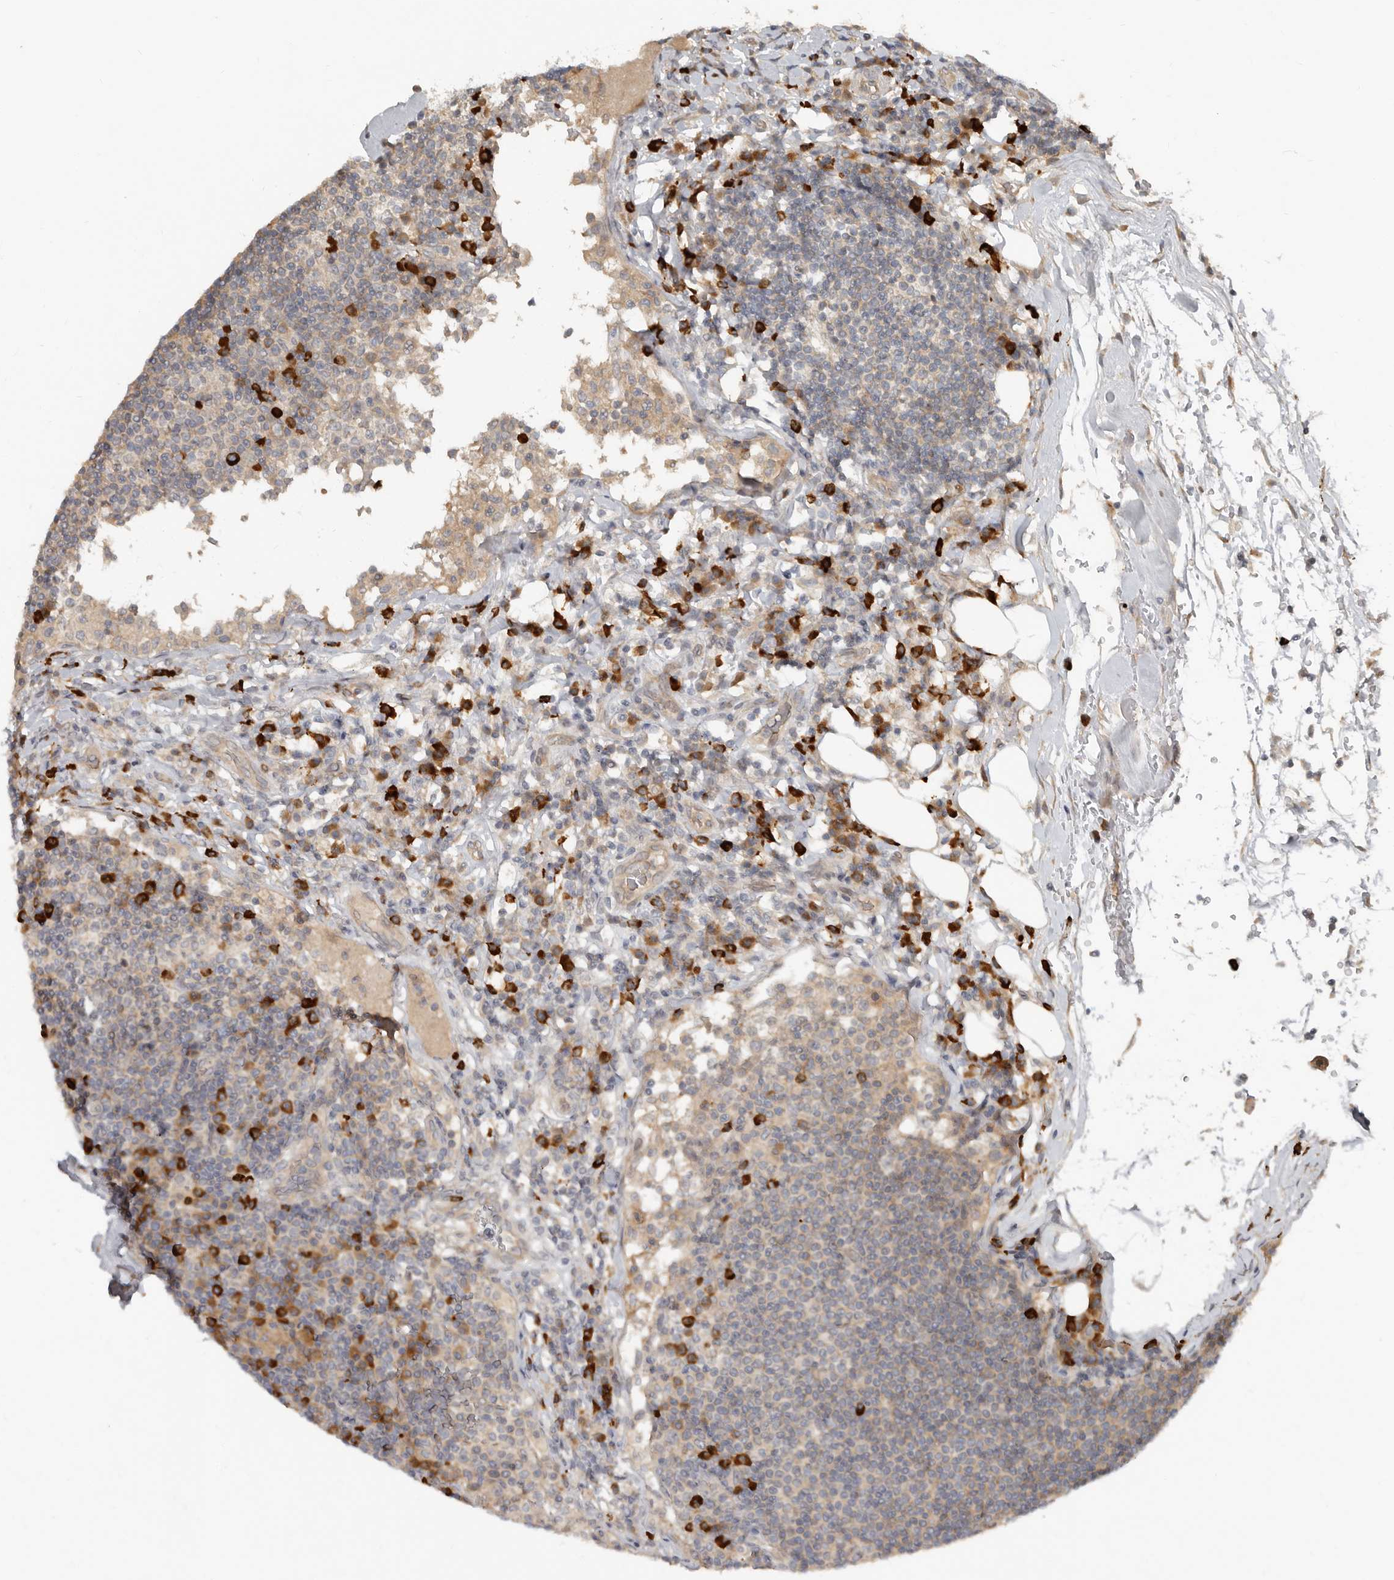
{"staining": {"intensity": "strong", "quantity": "<25%", "location": "cytoplasmic/membranous"}, "tissue": "lymph node", "cell_type": "Germinal center cells", "image_type": "normal", "snomed": [{"axis": "morphology", "description": "Normal tissue, NOS"}, {"axis": "topography", "description": "Lymph node"}], "caption": "Immunohistochemical staining of normal lymph node demonstrates <25% levels of strong cytoplasmic/membranous protein staining in approximately <25% of germinal center cells.", "gene": "TEAD3", "patient": {"sex": "female", "age": 53}}